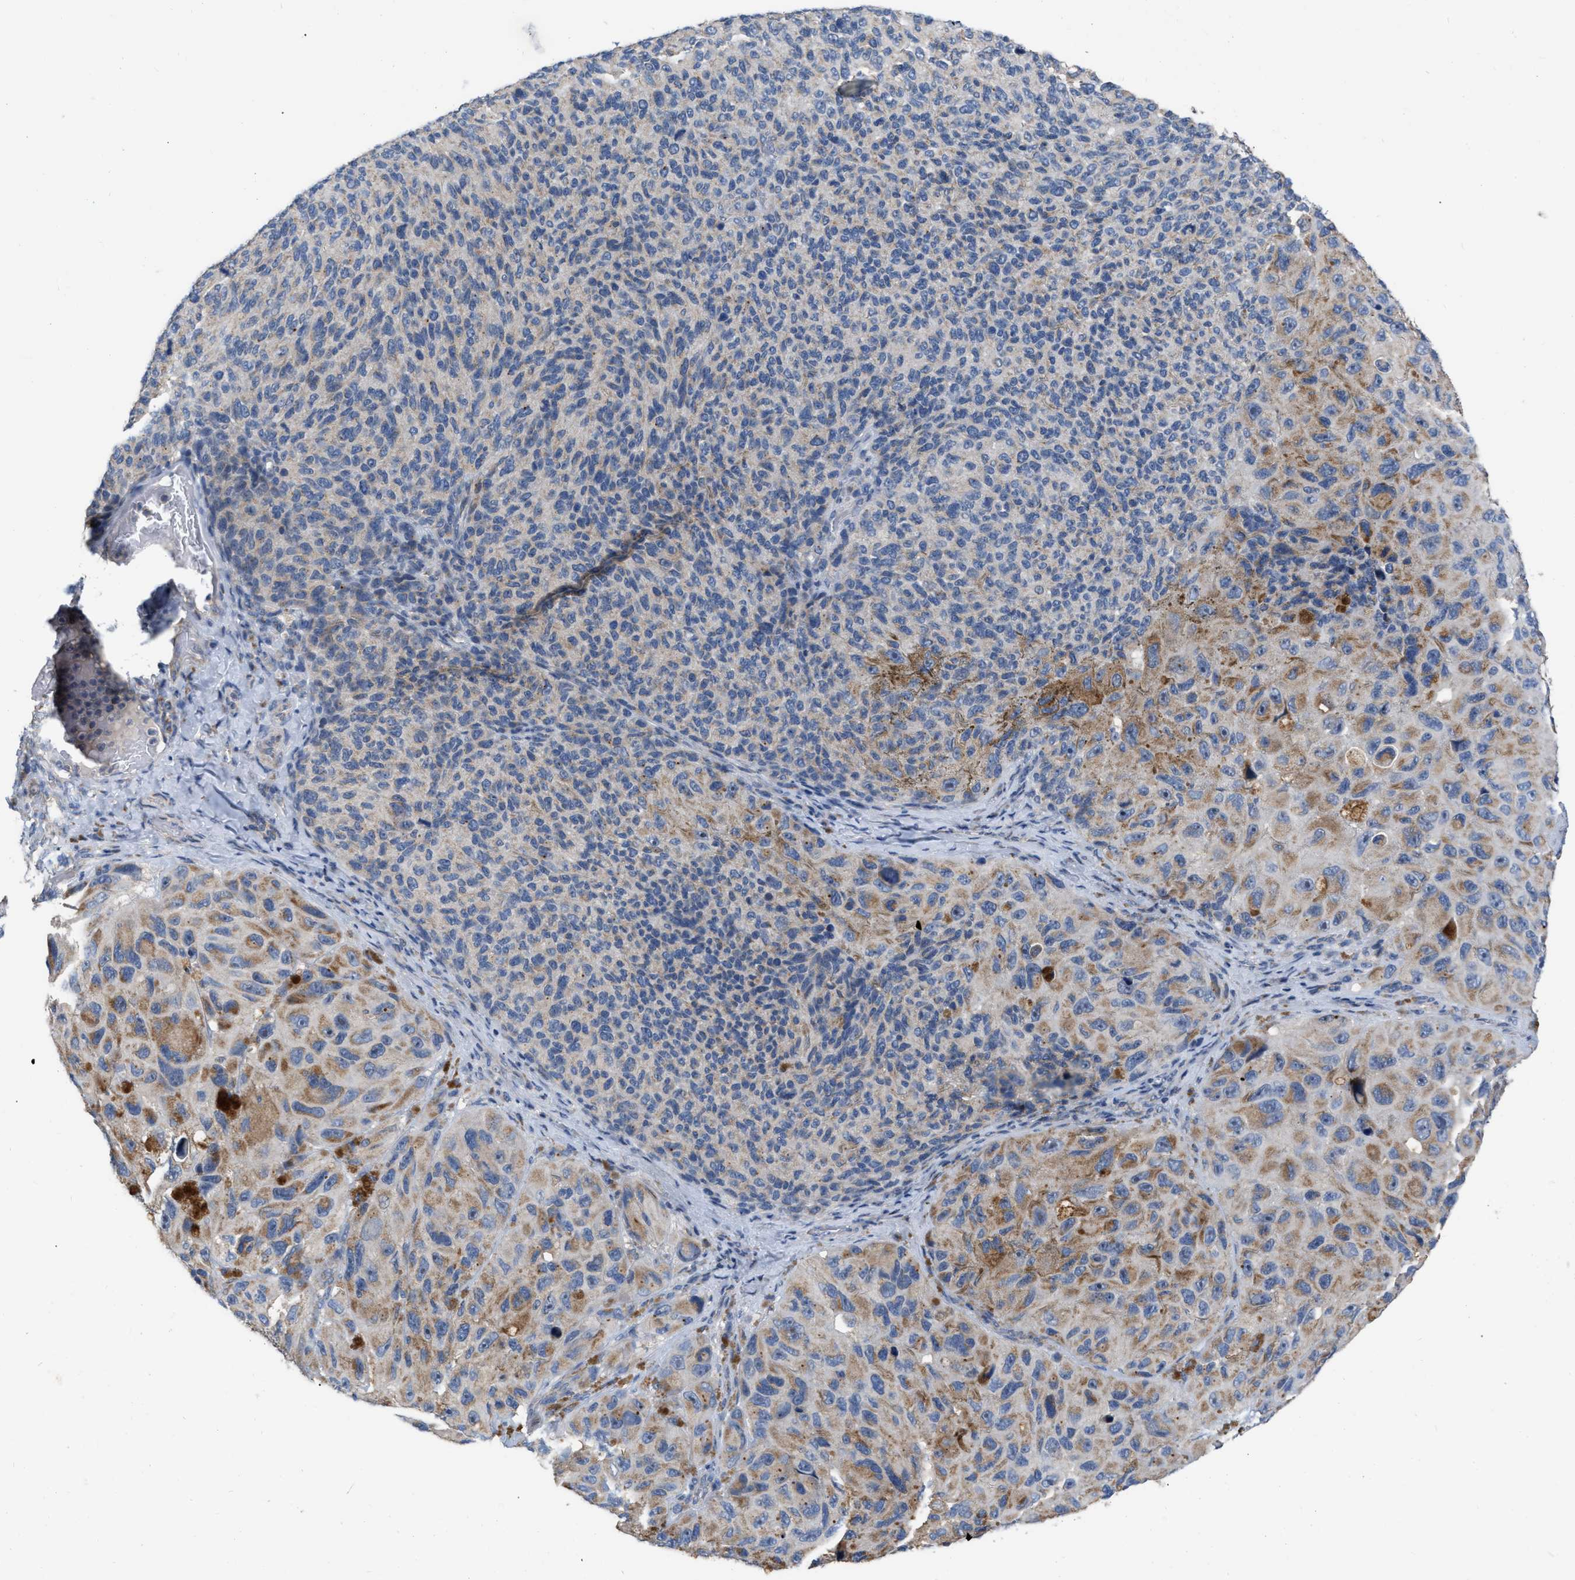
{"staining": {"intensity": "negative", "quantity": "none", "location": "none"}, "tissue": "melanoma", "cell_type": "Tumor cells", "image_type": "cancer", "snomed": [{"axis": "morphology", "description": "Malignant melanoma, NOS"}, {"axis": "topography", "description": "Skin"}], "caption": "Tumor cells are negative for brown protein staining in melanoma. (Brightfield microscopy of DAB IHC at high magnification).", "gene": "DDX56", "patient": {"sex": "female", "age": 73}}